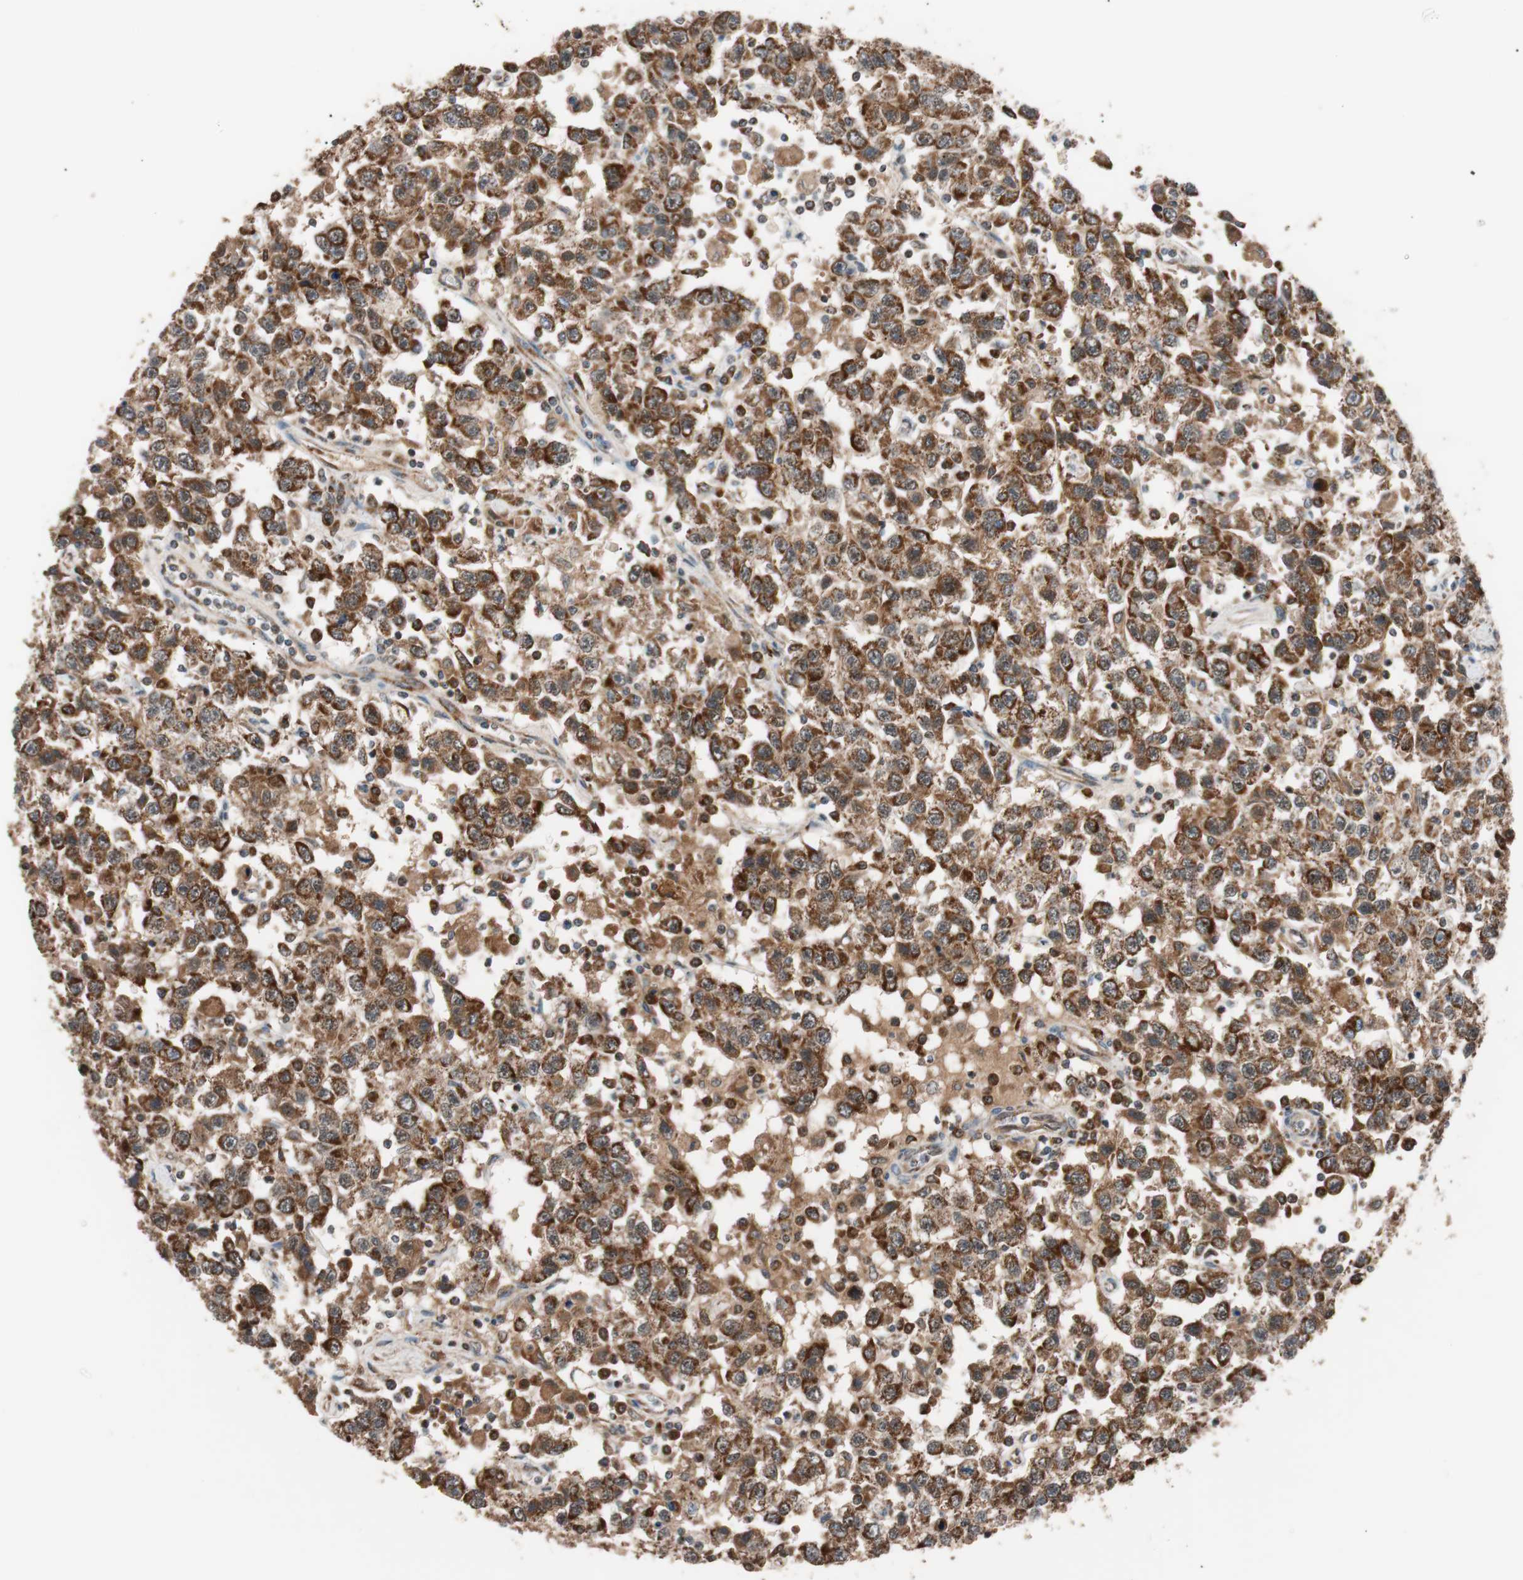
{"staining": {"intensity": "strong", "quantity": ">75%", "location": "cytoplasmic/membranous"}, "tissue": "testis cancer", "cell_type": "Tumor cells", "image_type": "cancer", "snomed": [{"axis": "morphology", "description": "Seminoma, NOS"}, {"axis": "topography", "description": "Testis"}], "caption": "Tumor cells exhibit high levels of strong cytoplasmic/membranous staining in about >75% of cells in human seminoma (testis).", "gene": "PITRM1", "patient": {"sex": "male", "age": 41}}